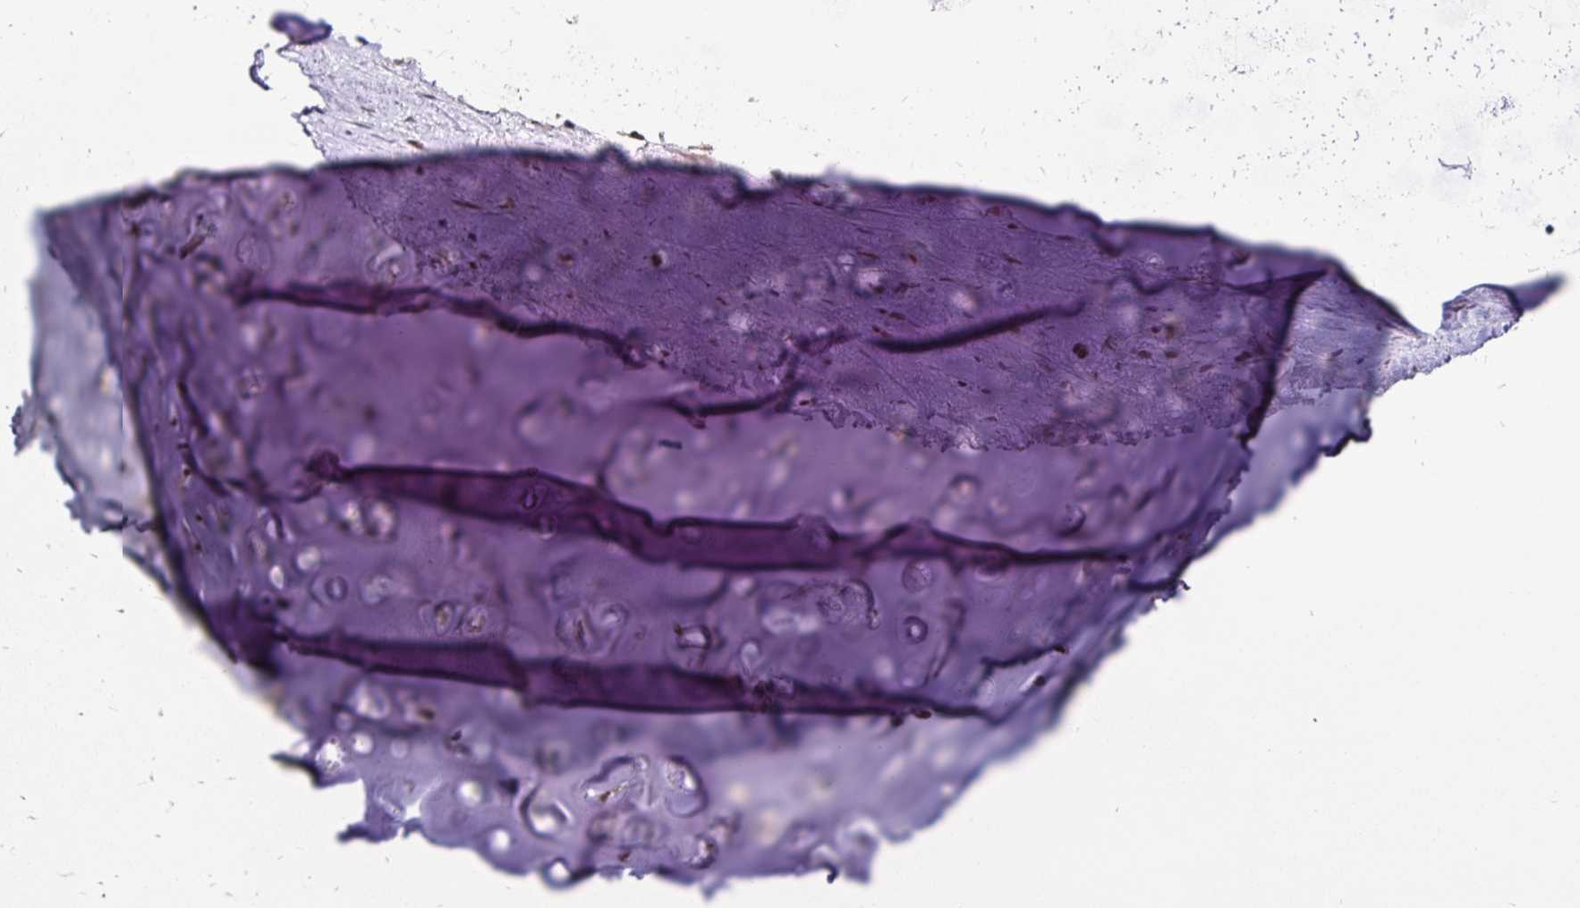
{"staining": {"intensity": "negative", "quantity": "none", "location": "none"}, "tissue": "soft tissue", "cell_type": "Chondrocytes", "image_type": "normal", "snomed": [{"axis": "morphology", "description": "Normal tissue, NOS"}, {"axis": "morphology", "description": "Degeneration, NOS"}, {"axis": "topography", "description": "Cartilage tissue"}, {"axis": "topography", "description": "Lung"}], "caption": "Immunohistochemistry image of benign soft tissue: human soft tissue stained with DAB exhibits no significant protein staining in chondrocytes.", "gene": "TOB1", "patient": {"sex": "female", "age": 61}}